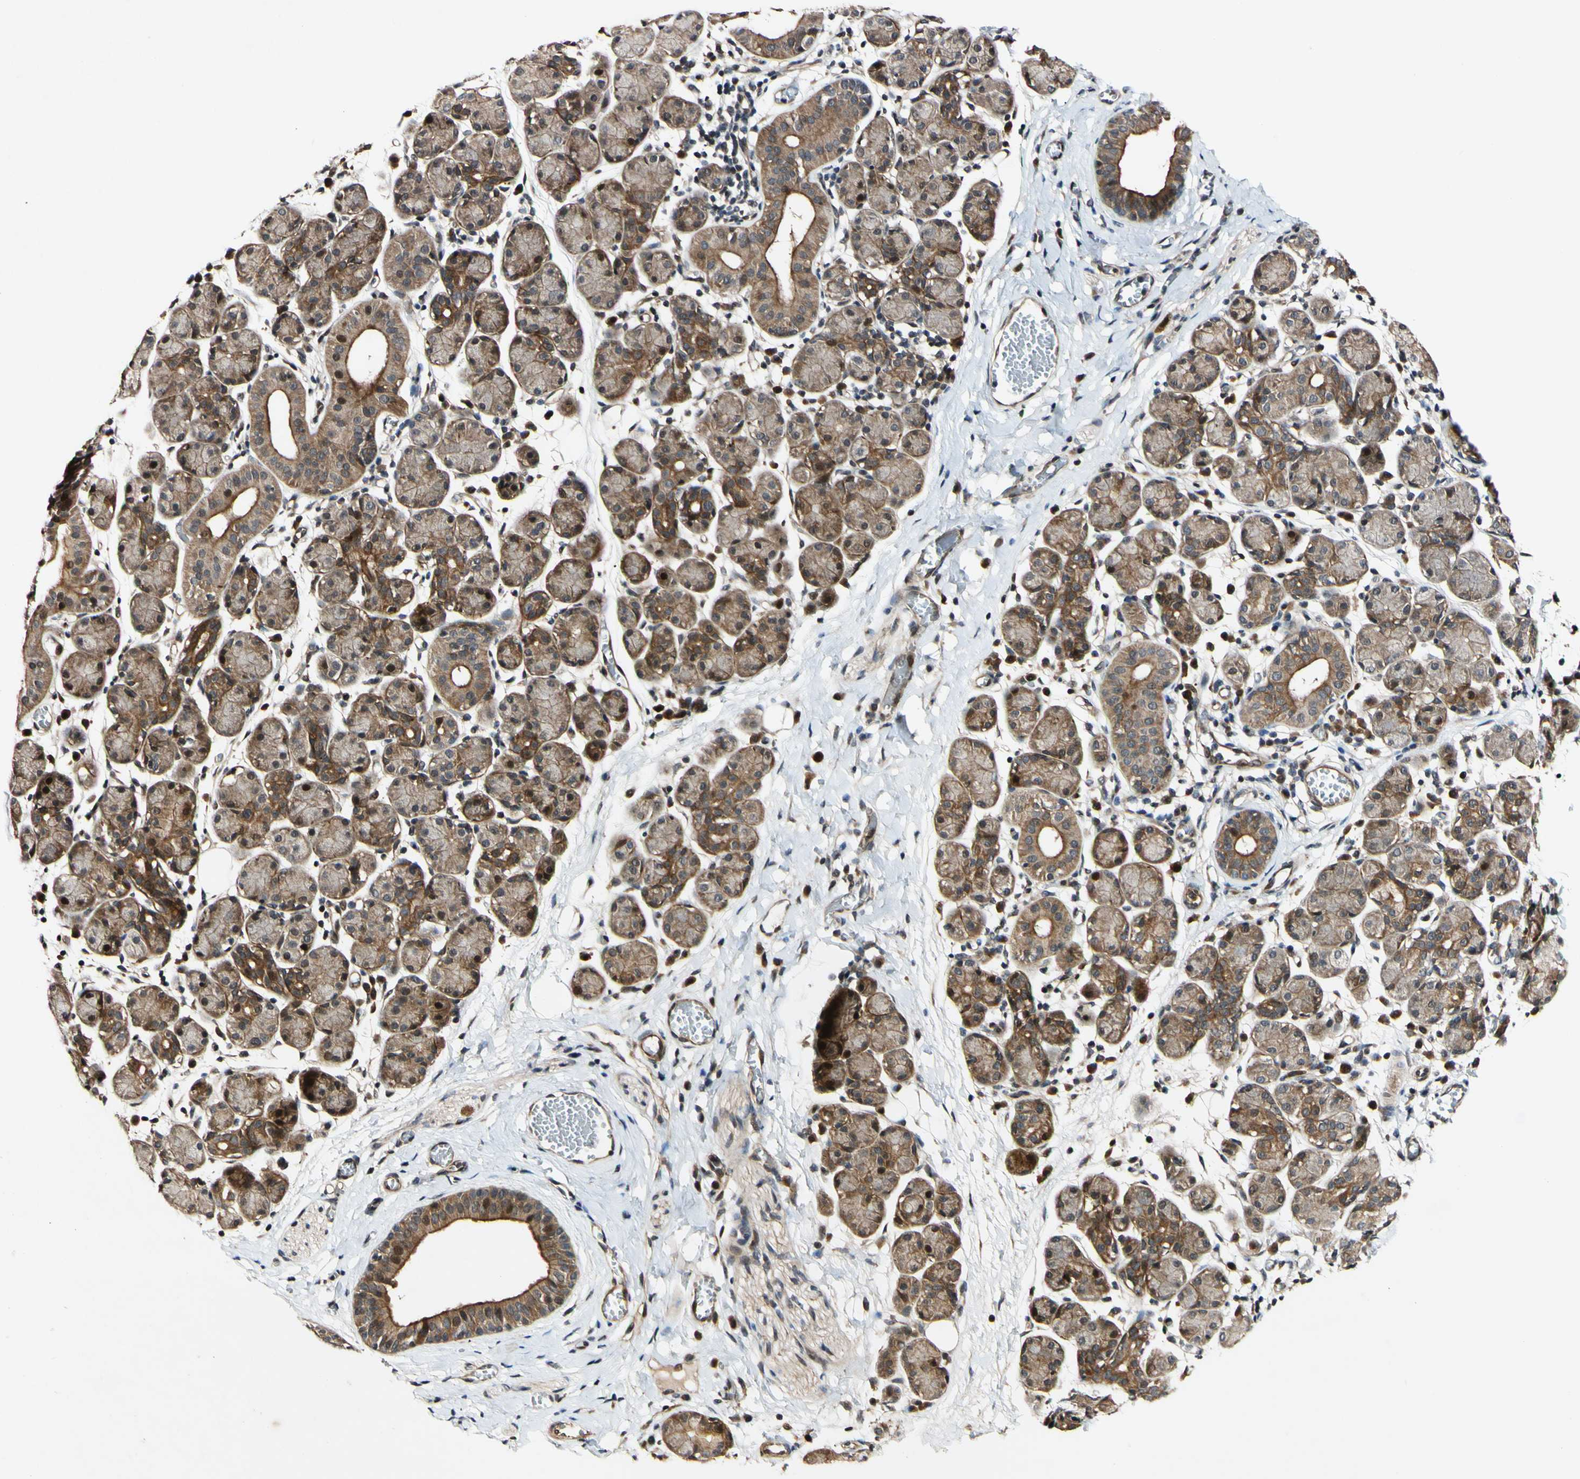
{"staining": {"intensity": "moderate", "quantity": ">75%", "location": "cytoplasmic/membranous,nuclear"}, "tissue": "salivary gland", "cell_type": "Glandular cells", "image_type": "normal", "snomed": [{"axis": "morphology", "description": "Normal tissue, NOS"}, {"axis": "morphology", "description": "Inflammation, NOS"}, {"axis": "topography", "description": "Lymph node"}, {"axis": "topography", "description": "Salivary gland"}], "caption": "Benign salivary gland shows moderate cytoplasmic/membranous,nuclear staining in approximately >75% of glandular cells, visualized by immunohistochemistry.", "gene": "CSNK1E", "patient": {"sex": "male", "age": 3}}